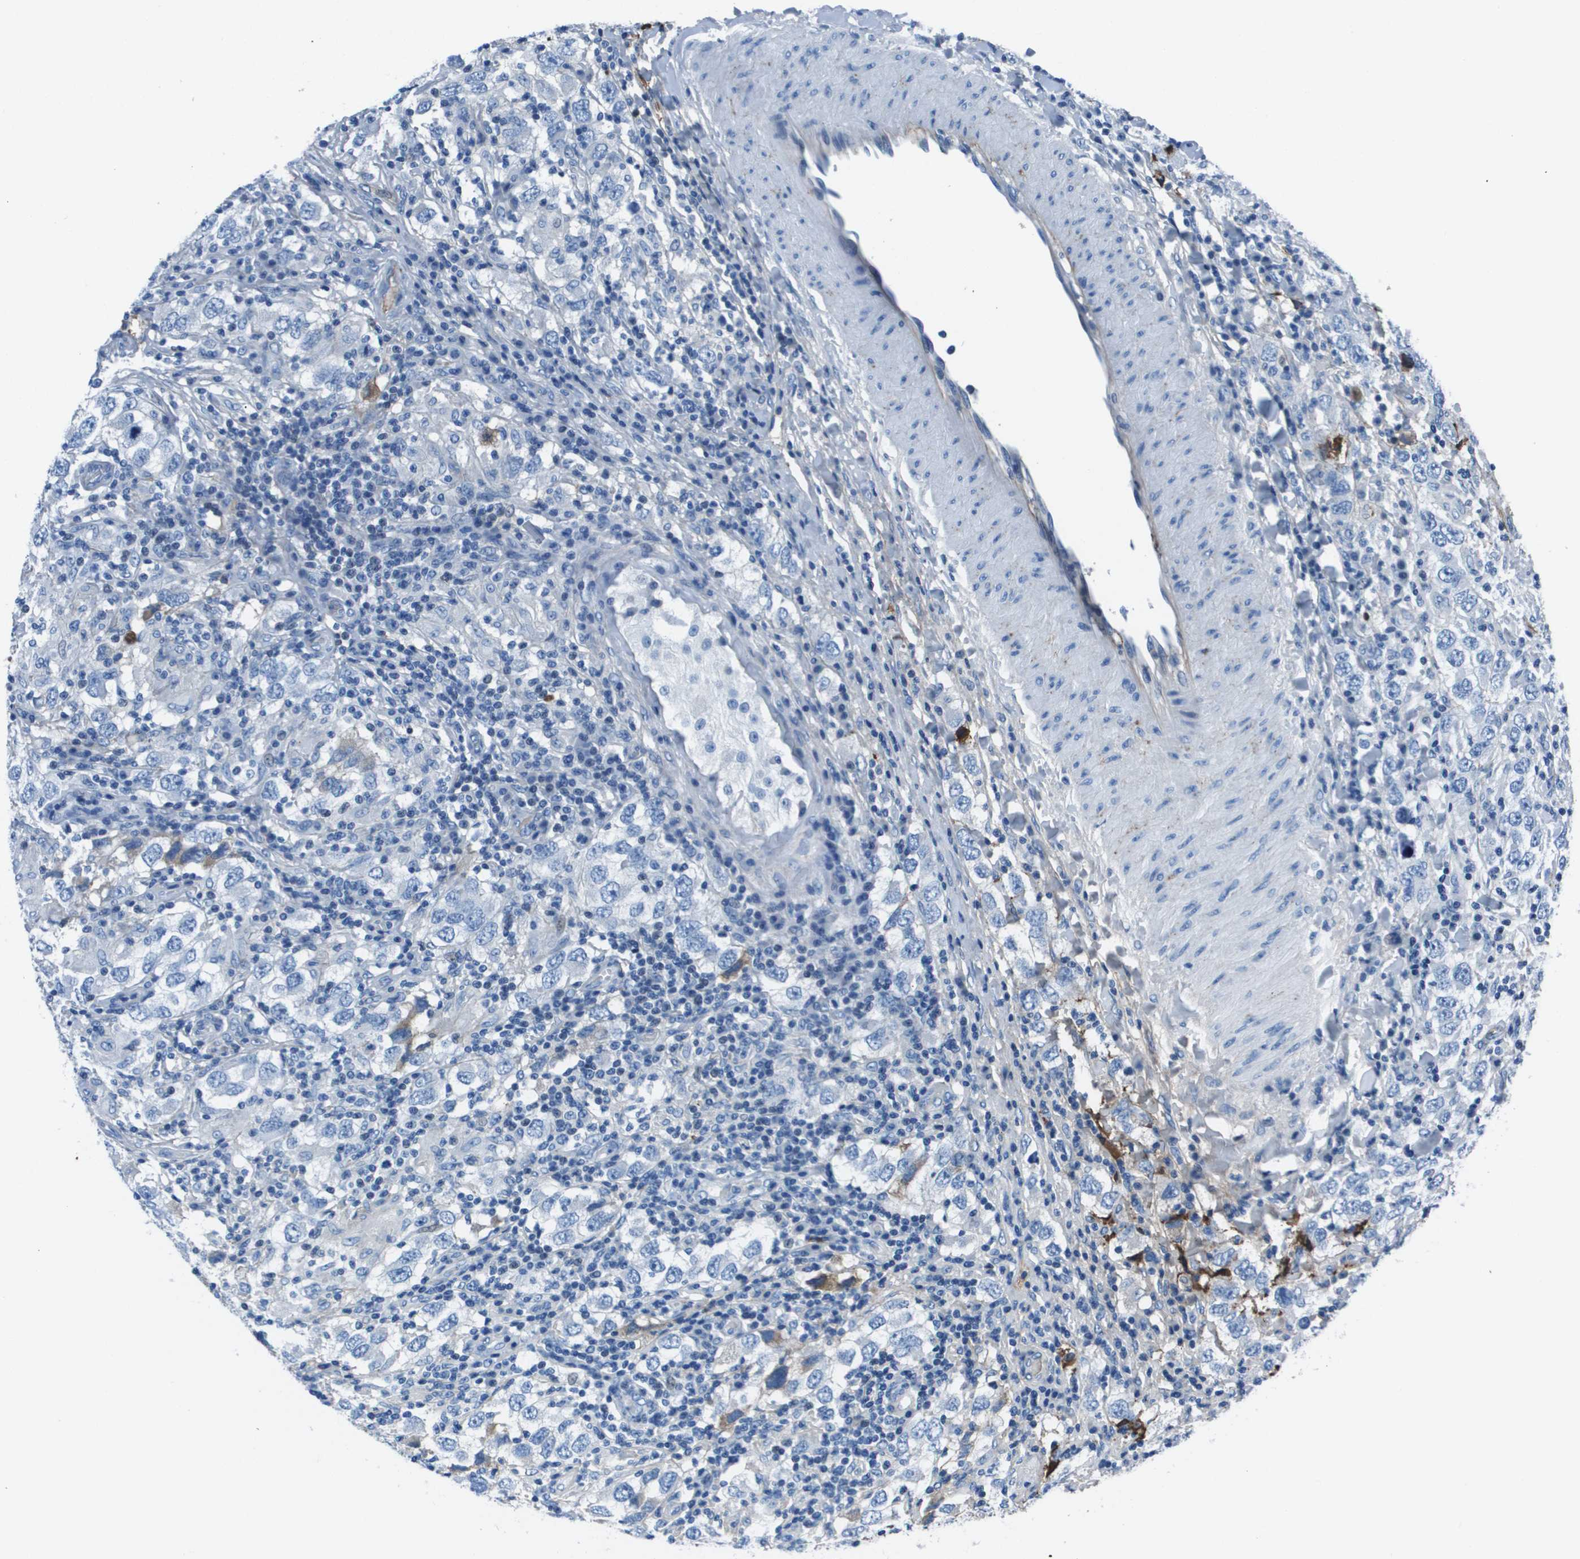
{"staining": {"intensity": "negative", "quantity": "none", "location": "none"}, "tissue": "testis cancer", "cell_type": "Tumor cells", "image_type": "cancer", "snomed": [{"axis": "morphology", "description": "Carcinoma, Embryonal, NOS"}, {"axis": "topography", "description": "Testis"}], "caption": "Immunohistochemical staining of embryonal carcinoma (testis) demonstrates no significant staining in tumor cells. (Brightfield microscopy of DAB IHC at high magnification).", "gene": "VTN", "patient": {"sex": "male", "age": 21}}